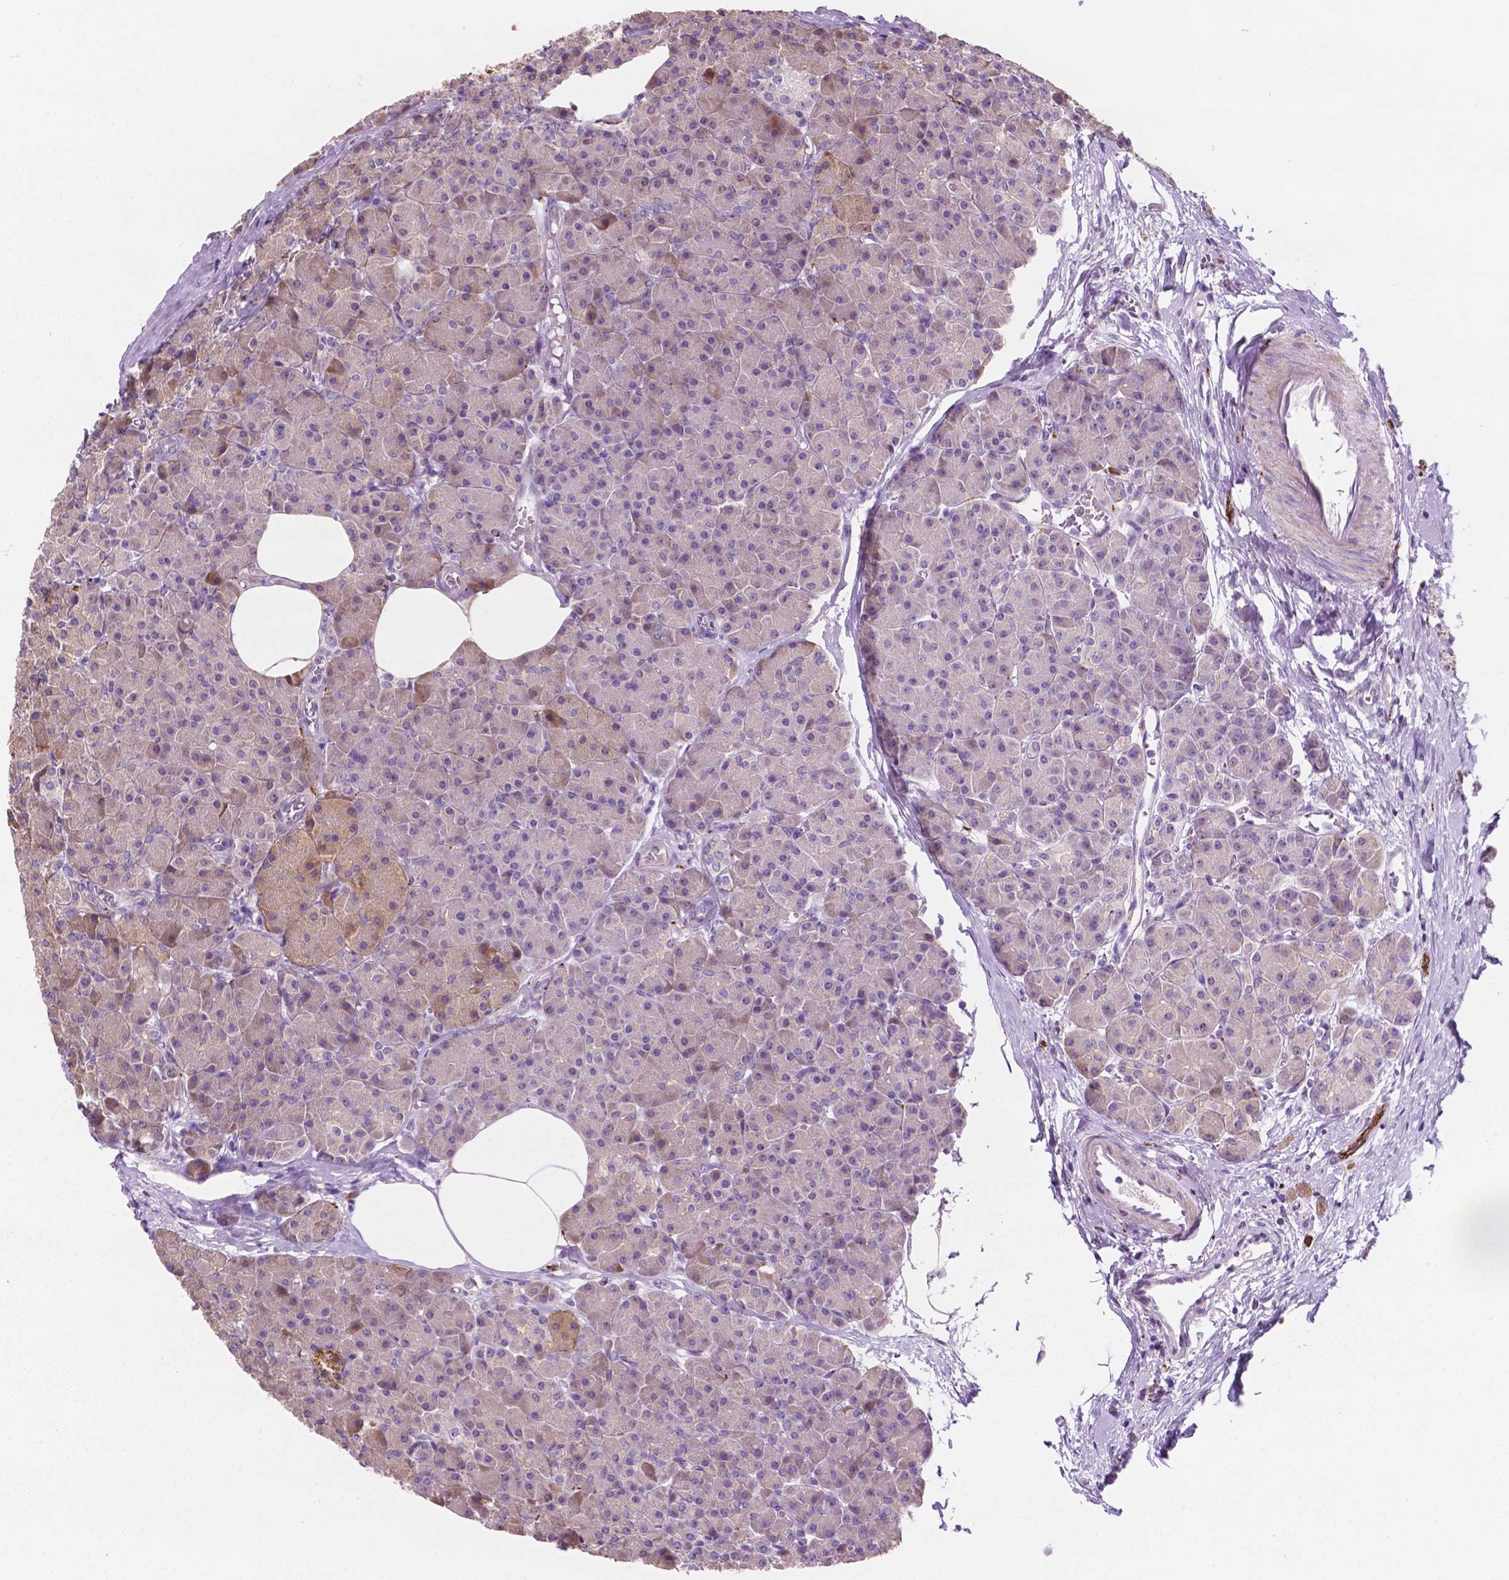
{"staining": {"intensity": "moderate", "quantity": "<25%", "location": "cytoplasmic/membranous"}, "tissue": "pancreas", "cell_type": "Exocrine glandular cells", "image_type": "normal", "snomed": [{"axis": "morphology", "description": "Normal tissue, NOS"}, {"axis": "topography", "description": "Pancreas"}], "caption": "This micrograph reveals immunohistochemistry (IHC) staining of benign human pancreas, with low moderate cytoplasmic/membranous positivity in approximately <25% of exocrine glandular cells.", "gene": "LRP1B", "patient": {"sex": "female", "age": 45}}